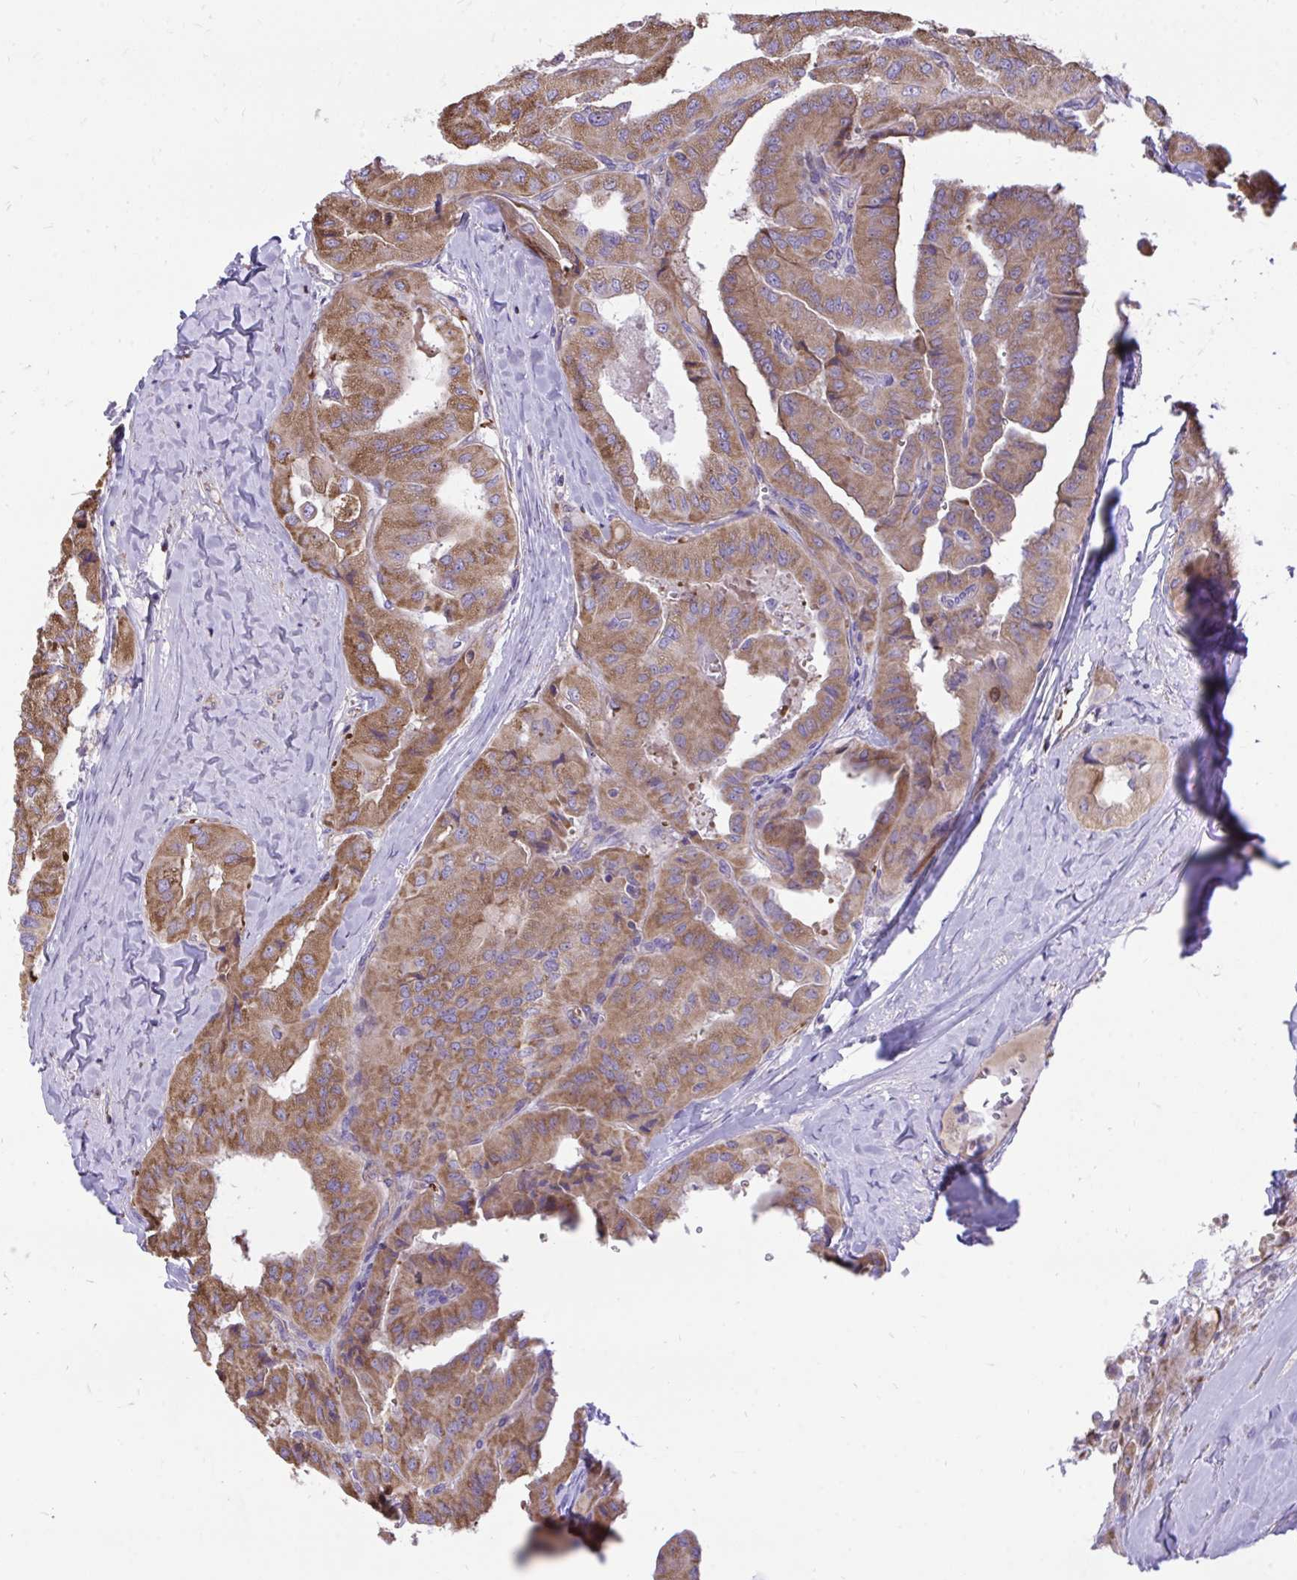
{"staining": {"intensity": "moderate", "quantity": ">75%", "location": "cytoplasmic/membranous"}, "tissue": "thyroid cancer", "cell_type": "Tumor cells", "image_type": "cancer", "snomed": [{"axis": "morphology", "description": "Normal tissue, NOS"}, {"axis": "morphology", "description": "Papillary adenocarcinoma, NOS"}, {"axis": "topography", "description": "Thyroid gland"}], "caption": "Protein expression analysis of thyroid cancer (papillary adenocarcinoma) reveals moderate cytoplasmic/membranous expression in approximately >75% of tumor cells.", "gene": "ATP13A2", "patient": {"sex": "female", "age": 59}}